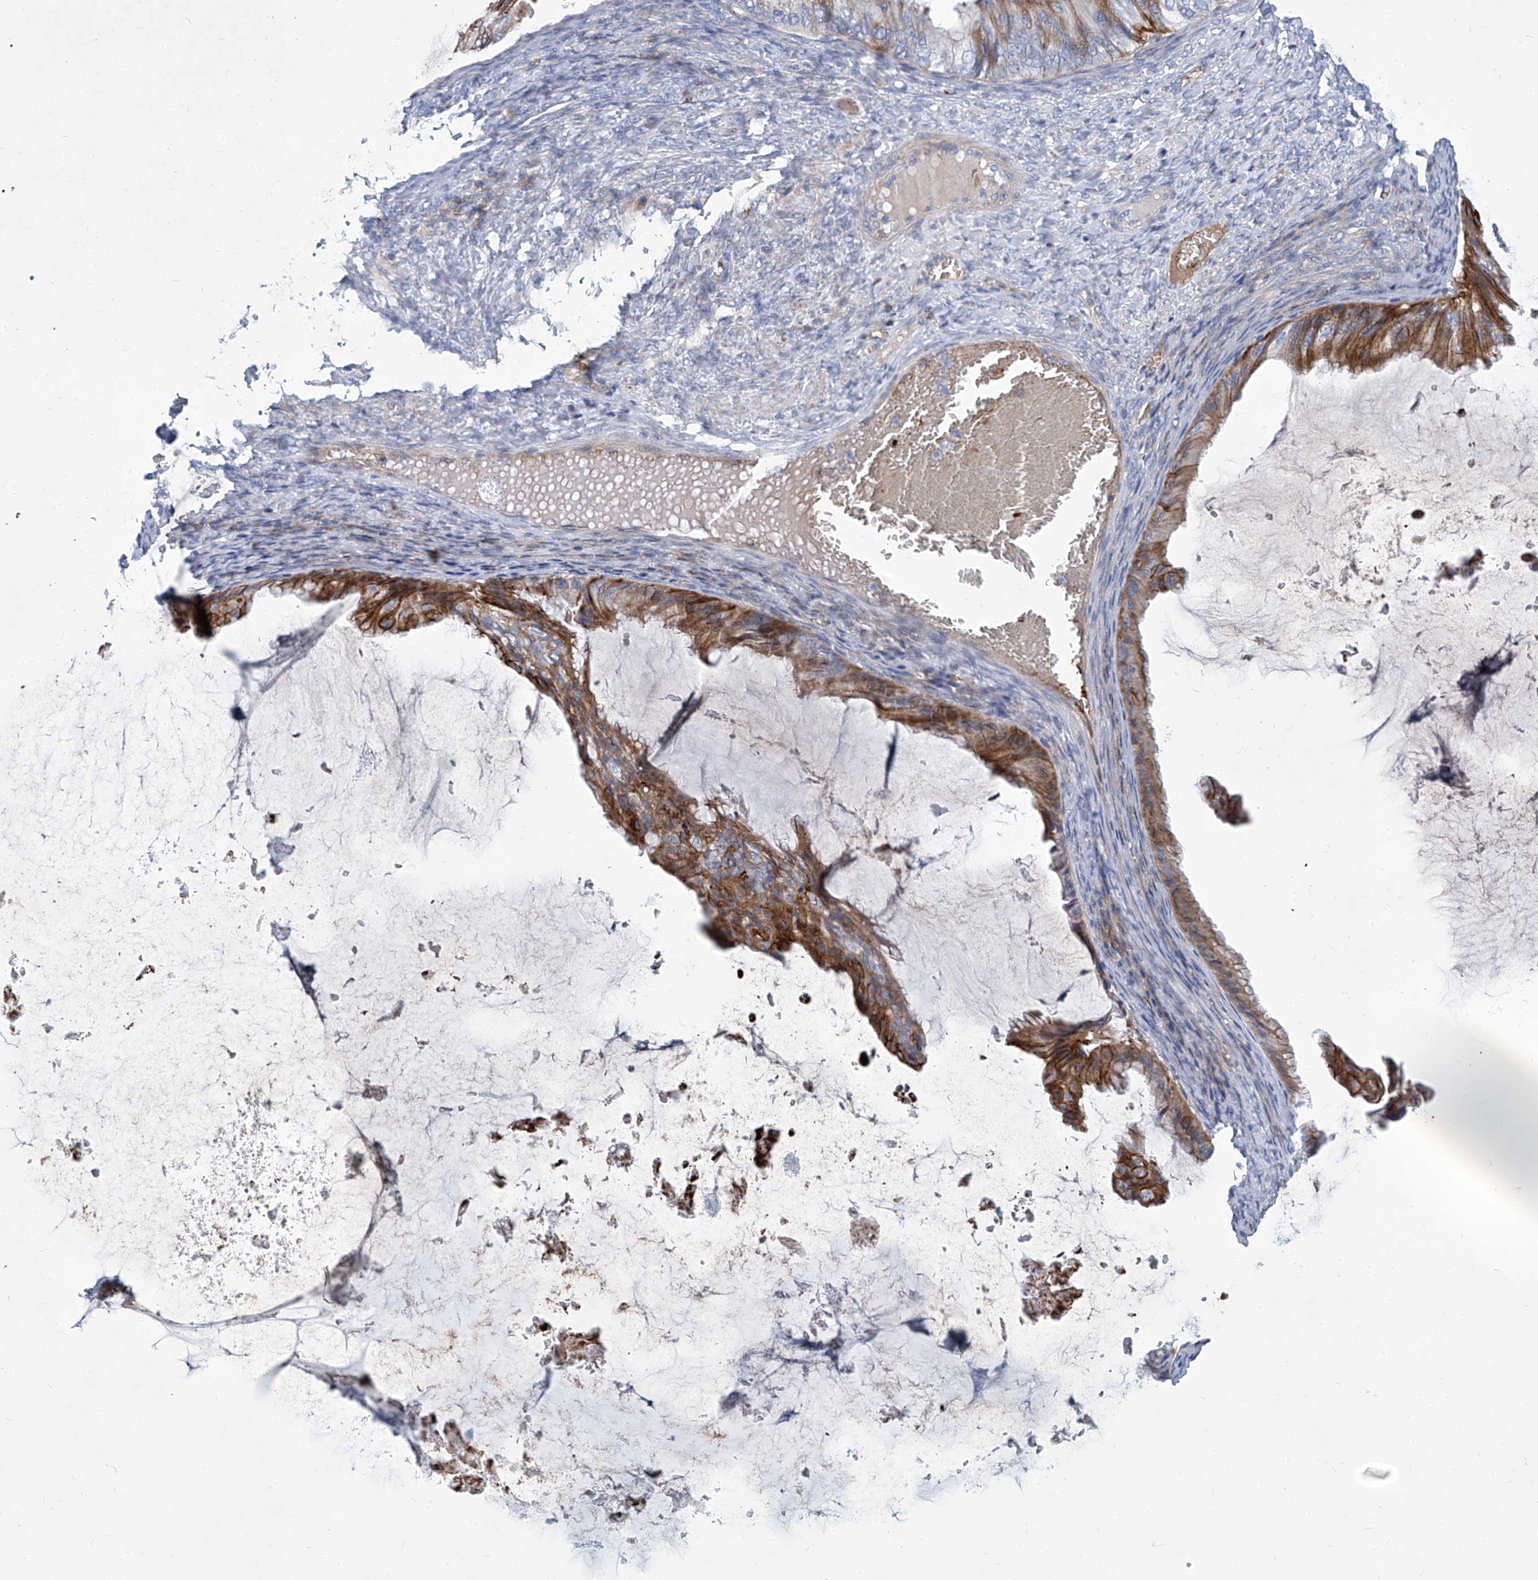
{"staining": {"intensity": "moderate", "quantity": ">75%", "location": "cytoplasmic/membranous"}, "tissue": "ovarian cancer", "cell_type": "Tumor cells", "image_type": "cancer", "snomed": [{"axis": "morphology", "description": "Cystadenocarcinoma, mucinous, NOS"}, {"axis": "topography", "description": "Ovary"}], "caption": "A histopathology image of human mucinous cystadenocarcinoma (ovarian) stained for a protein demonstrates moderate cytoplasmic/membranous brown staining in tumor cells.", "gene": "FPR2", "patient": {"sex": "female", "age": 61}}